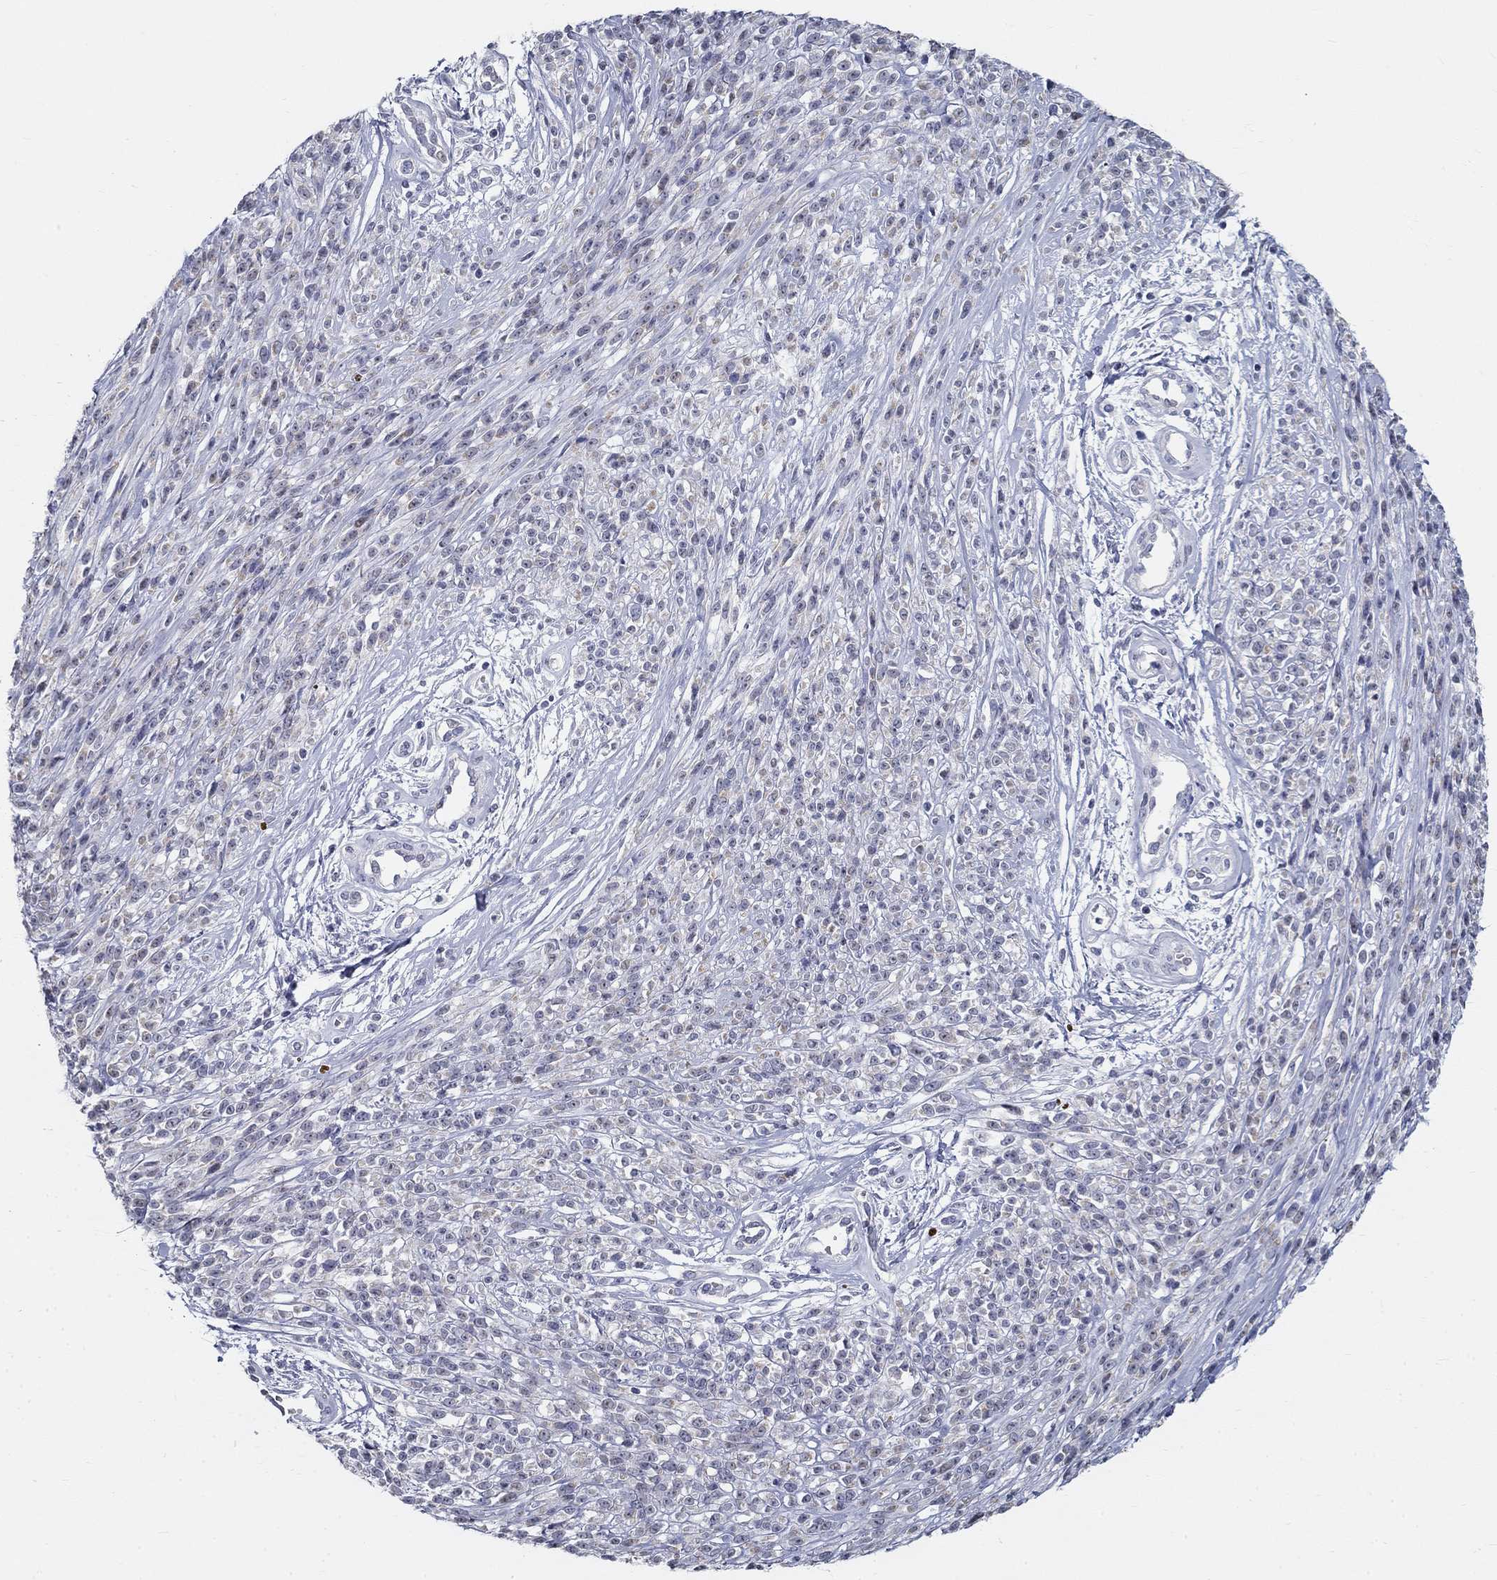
{"staining": {"intensity": "negative", "quantity": "none", "location": "none"}, "tissue": "melanoma", "cell_type": "Tumor cells", "image_type": "cancer", "snomed": [{"axis": "morphology", "description": "Malignant melanoma, NOS"}, {"axis": "topography", "description": "Skin"}, {"axis": "topography", "description": "Skin of trunk"}], "caption": "IHC micrograph of neoplastic tissue: melanoma stained with DAB reveals no significant protein positivity in tumor cells. The staining is performed using DAB (3,3'-diaminobenzidine) brown chromogen with nuclei counter-stained in using hematoxylin.", "gene": "GUCA1A", "patient": {"sex": "male", "age": 74}}